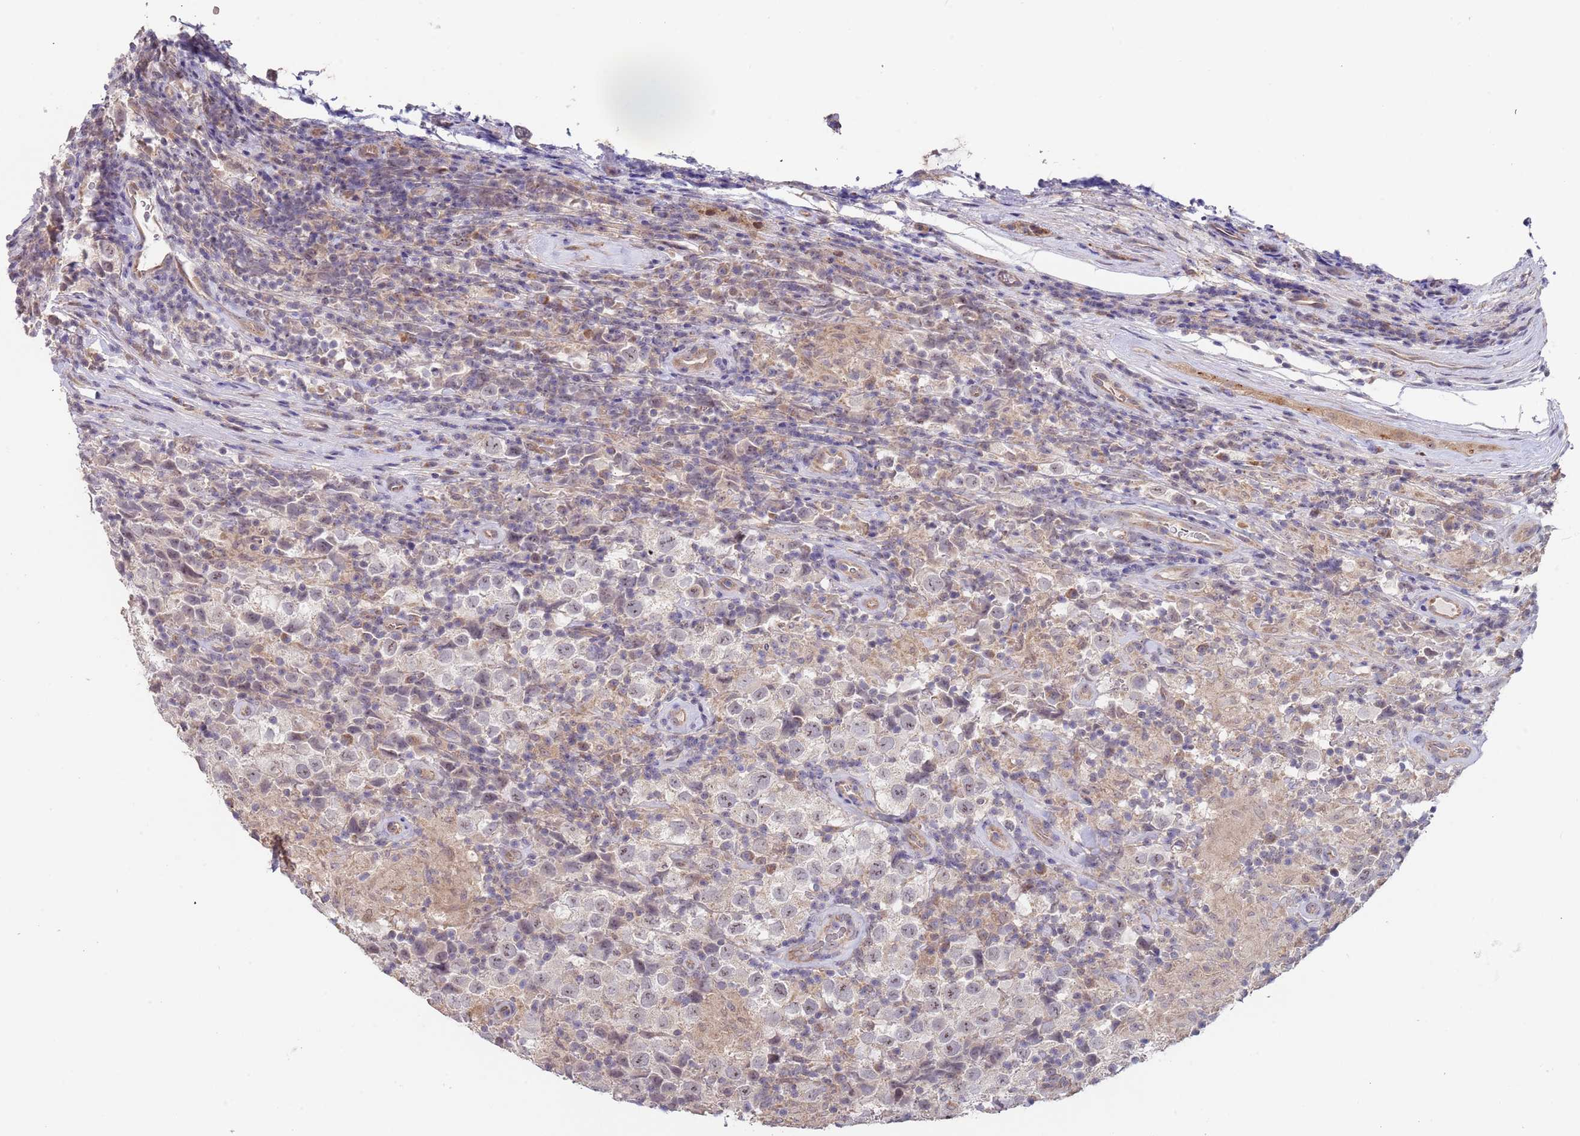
{"staining": {"intensity": "weak", "quantity": "<25%", "location": "nuclear"}, "tissue": "testis cancer", "cell_type": "Tumor cells", "image_type": "cancer", "snomed": [{"axis": "morphology", "description": "Seminoma, NOS"}, {"axis": "morphology", "description": "Carcinoma, Embryonal, NOS"}, {"axis": "topography", "description": "Testis"}], "caption": "Human testis cancer stained for a protein using IHC exhibits no positivity in tumor cells.", "gene": "TMEM64", "patient": {"sex": "male", "age": 41}}